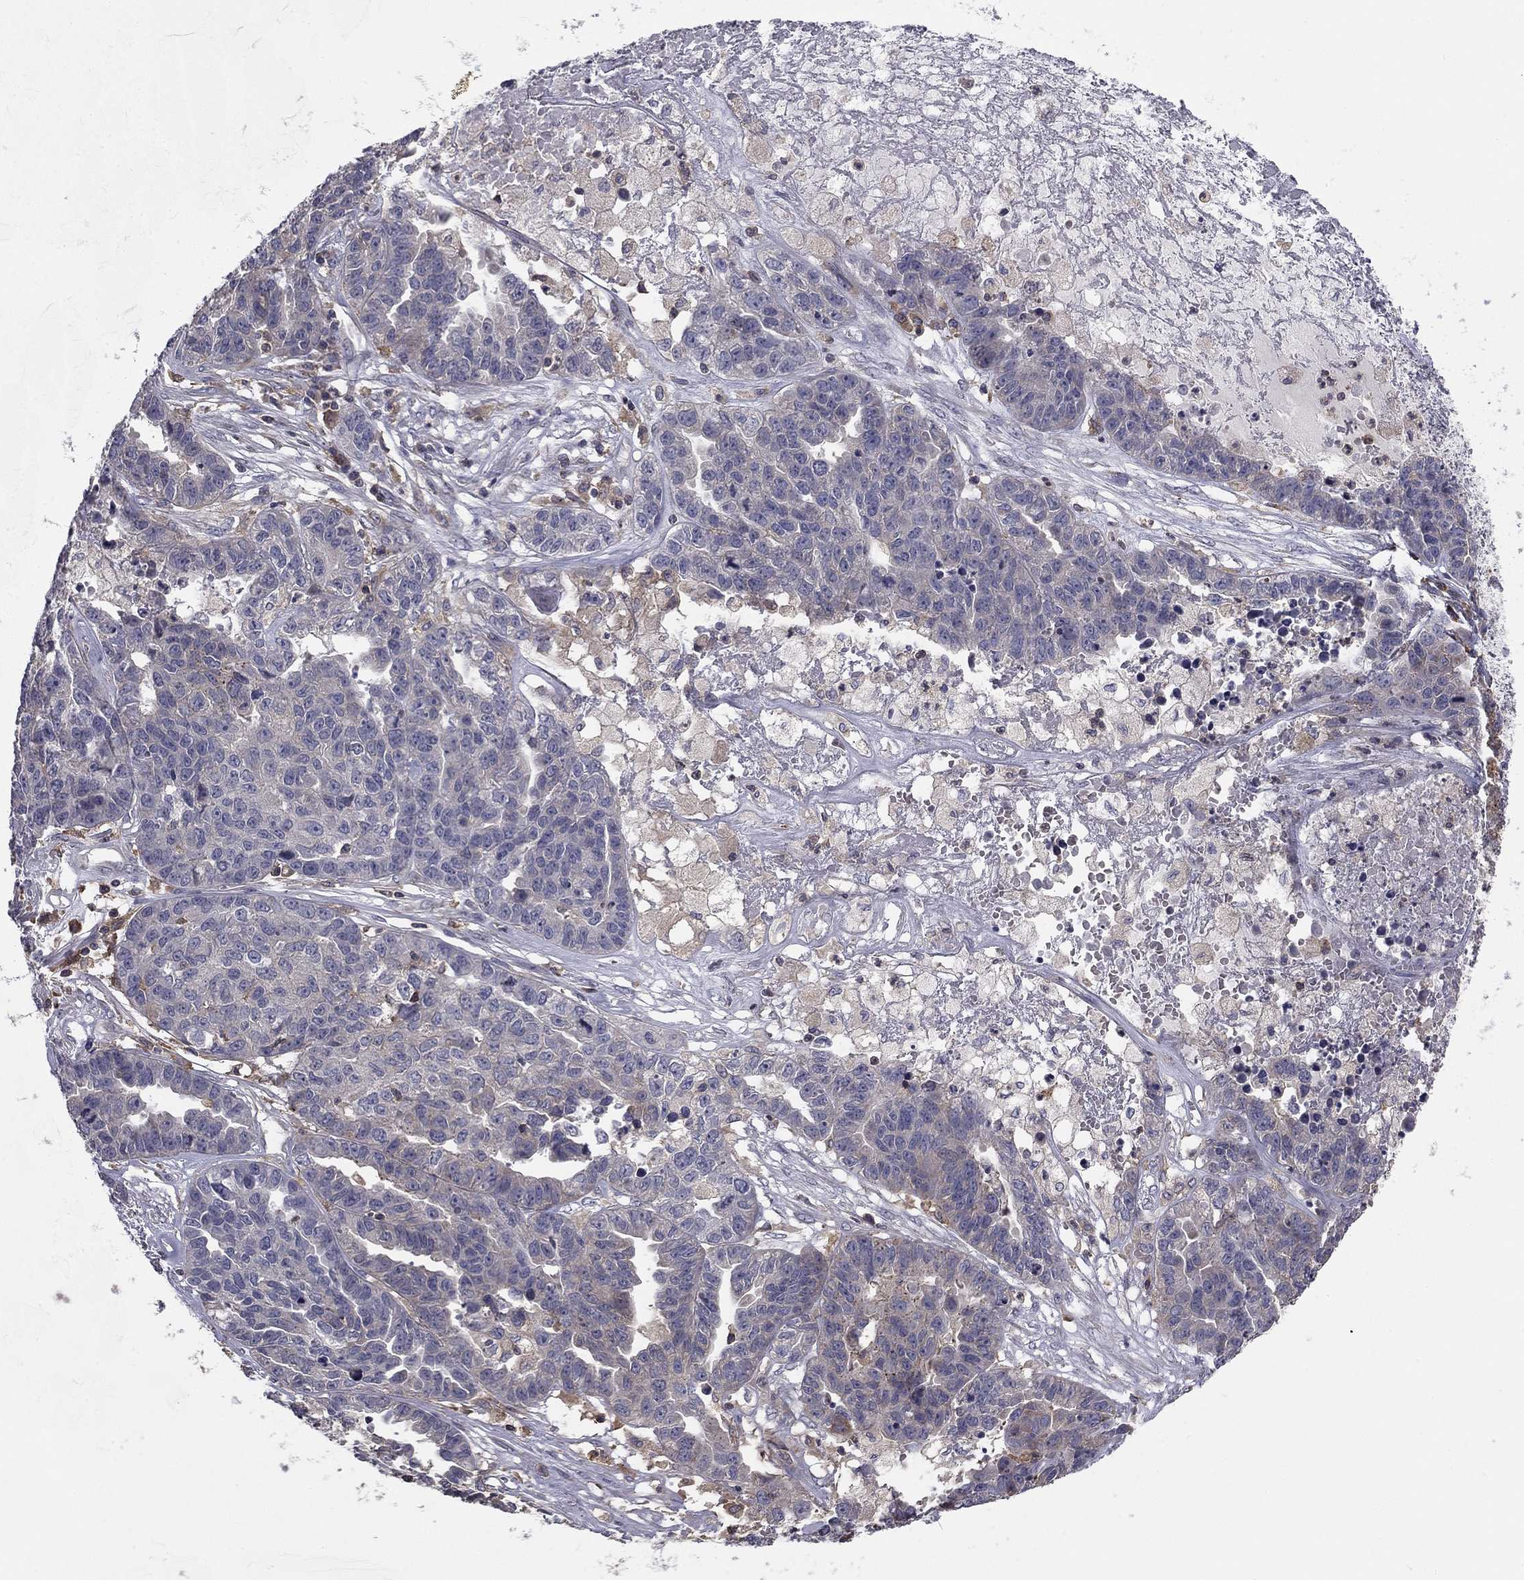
{"staining": {"intensity": "weak", "quantity": "<25%", "location": "cytoplasmic/membranous"}, "tissue": "ovarian cancer", "cell_type": "Tumor cells", "image_type": "cancer", "snomed": [{"axis": "morphology", "description": "Cystadenocarcinoma, serous, NOS"}, {"axis": "topography", "description": "Ovary"}], "caption": "The photomicrograph exhibits no staining of tumor cells in ovarian cancer. (IHC, brightfield microscopy, high magnification).", "gene": "PLCB2", "patient": {"sex": "female", "age": 87}}